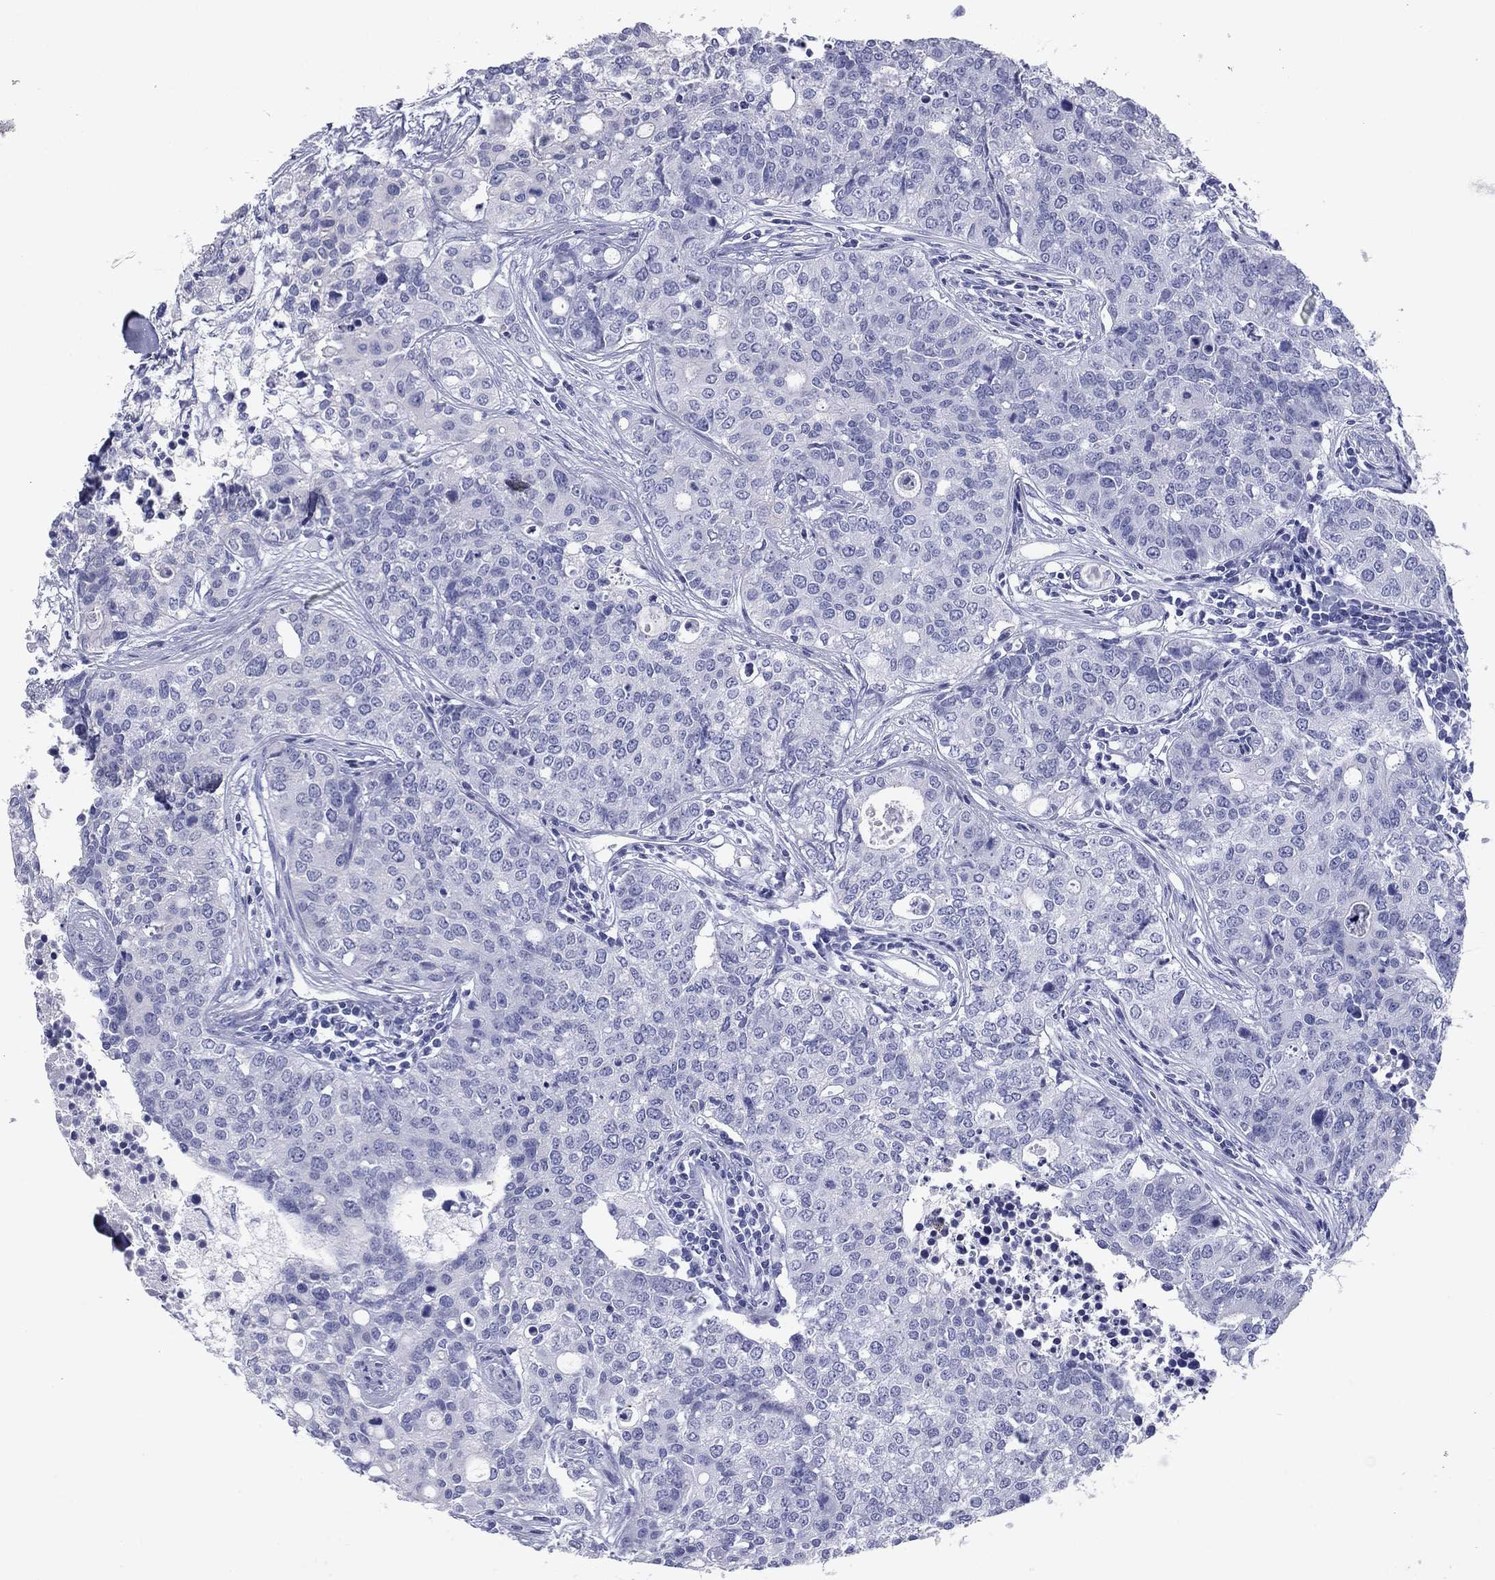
{"staining": {"intensity": "negative", "quantity": "none", "location": "none"}, "tissue": "carcinoid", "cell_type": "Tumor cells", "image_type": "cancer", "snomed": [{"axis": "morphology", "description": "Carcinoid, malignant, NOS"}, {"axis": "topography", "description": "Colon"}], "caption": "Tumor cells are negative for protein expression in human carcinoid.", "gene": "NPPA", "patient": {"sex": "male", "age": 81}}